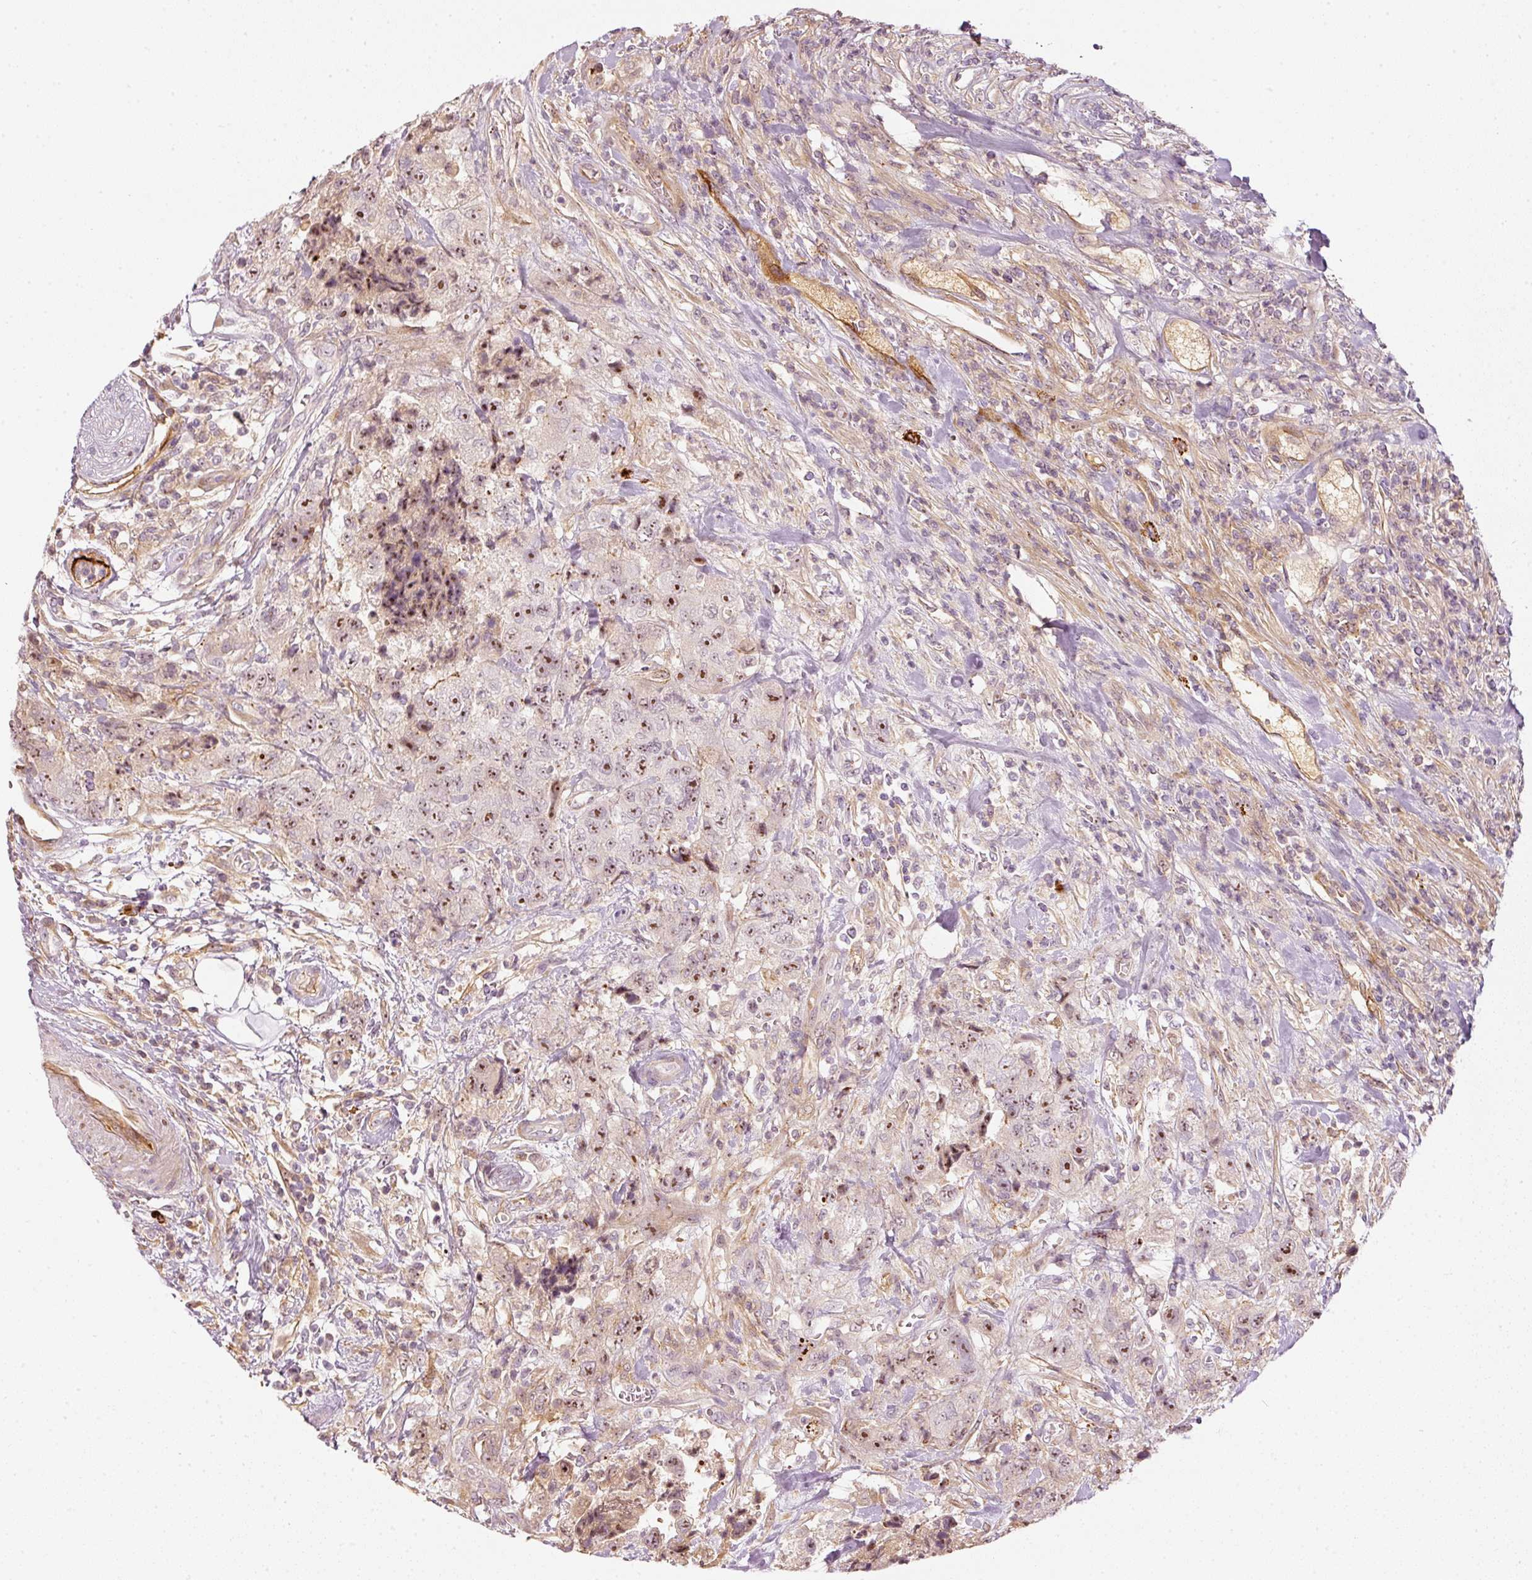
{"staining": {"intensity": "moderate", "quantity": "25%-75%", "location": "nuclear"}, "tissue": "urothelial cancer", "cell_type": "Tumor cells", "image_type": "cancer", "snomed": [{"axis": "morphology", "description": "Urothelial carcinoma, High grade"}, {"axis": "topography", "description": "Urinary bladder"}], "caption": "Urothelial cancer stained with IHC exhibits moderate nuclear positivity in approximately 25%-75% of tumor cells.", "gene": "VCAM1", "patient": {"sex": "female", "age": 78}}